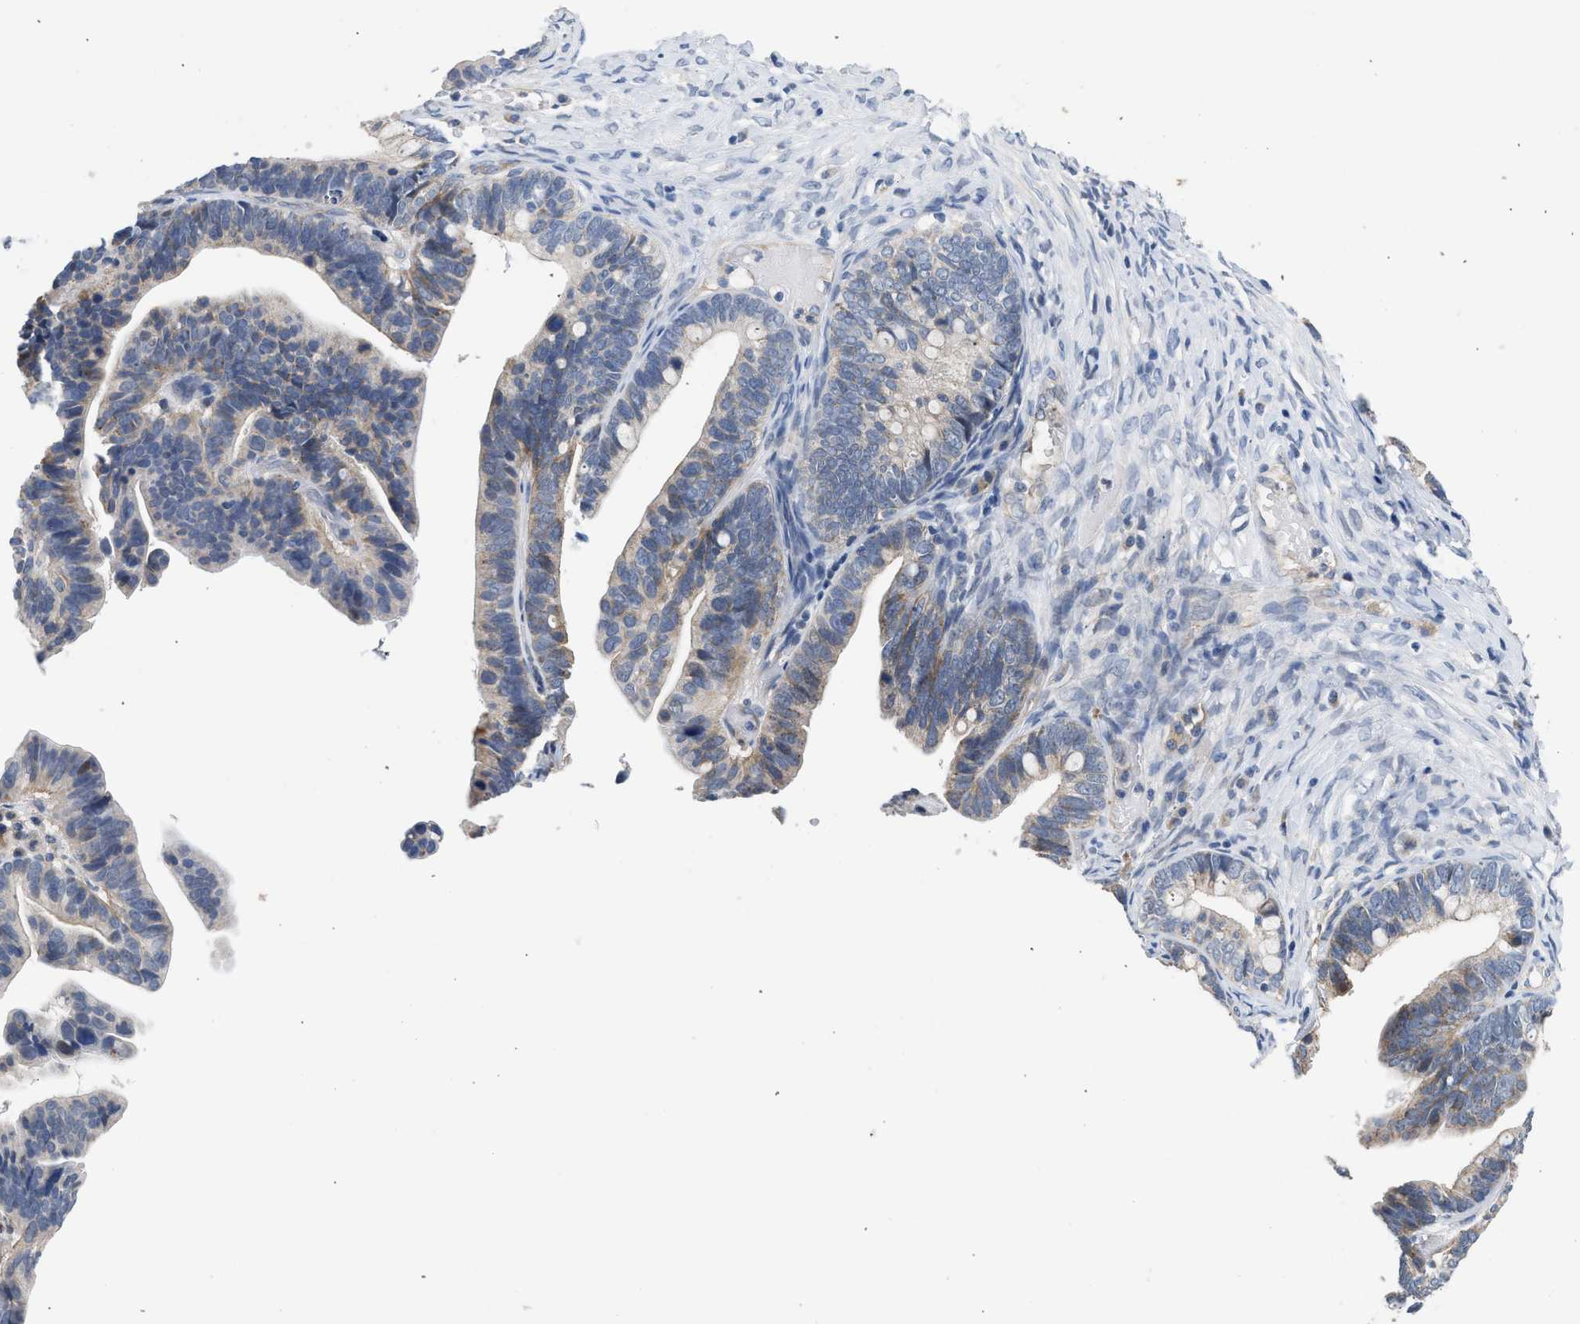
{"staining": {"intensity": "moderate", "quantity": "<25%", "location": "cytoplasmic/membranous"}, "tissue": "ovarian cancer", "cell_type": "Tumor cells", "image_type": "cancer", "snomed": [{"axis": "morphology", "description": "Cystadenocarcinoma, serous, NOS"}, {"axis": "topography", "description": "Ovary"}], "caption": "IHC staining of serous cystadenocarcinoma (ovarian), which displays low levels of moderate cytoplasmic/membranous staining in about <25% of tumor cells indicating moderate cytoplasmic/membranous protein positivity. The staining was performed using DAB (brown) for protein detection and nuclei were counterstained in hematoxylin (blue).", "gene": "CSF3R", "patient": {"sex": "female", "age": 56}}